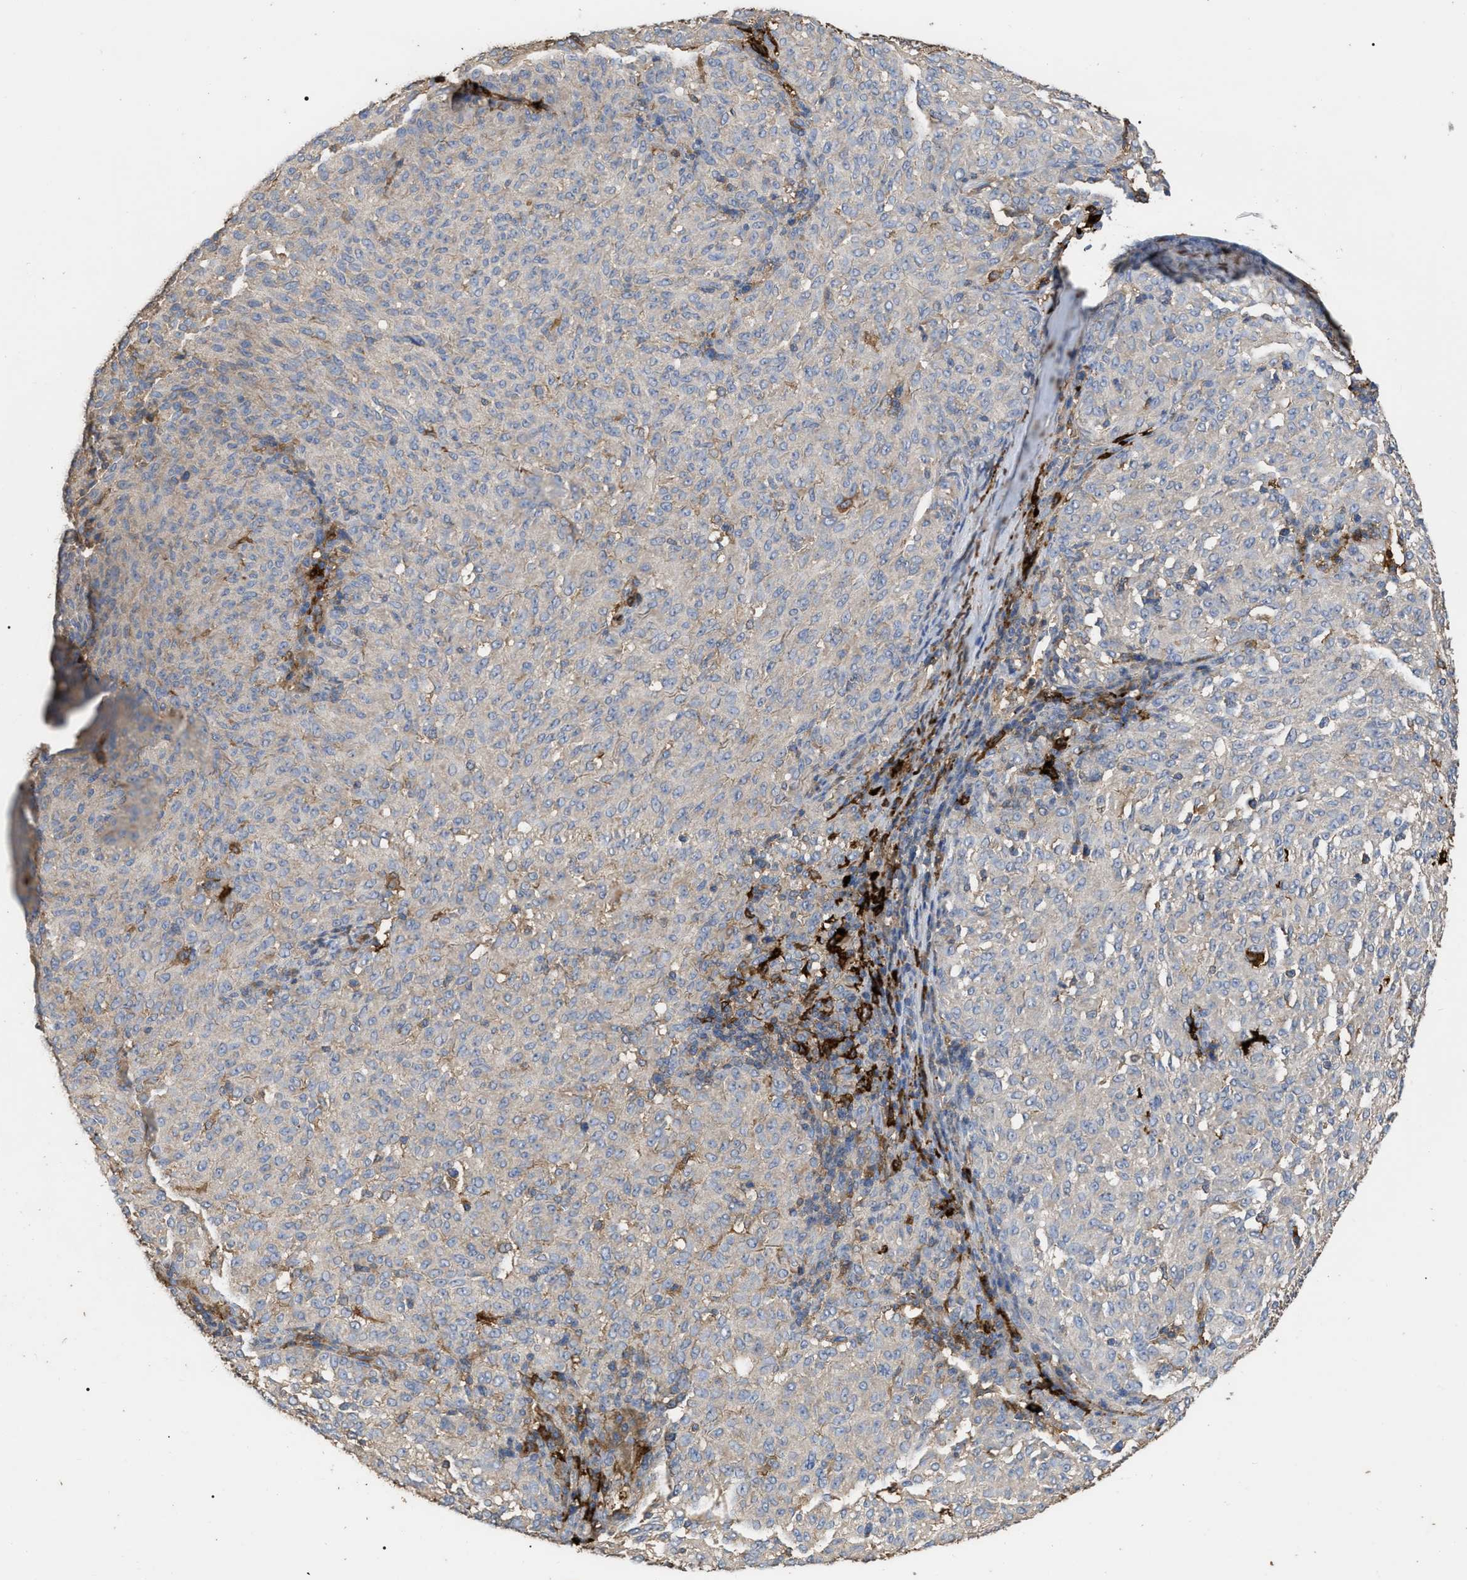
{"staining": {"intensity": "negative", "quantity": "none", "location": "none"}, "tissue": "melanoma", "cell_type": "Tumor cells", "image_type": "cancer", "snomed": [{"axis": "morphology", "description": "Malignant melanoma, NOS"}, {"axis": "topography", "description": "Skin"}], "caption": "Immunohistochemical staining of melanoma reveals no significant expression in tumor cells.", "gene": "GPR179", "patient": {"sex": "female", "age": 72}}